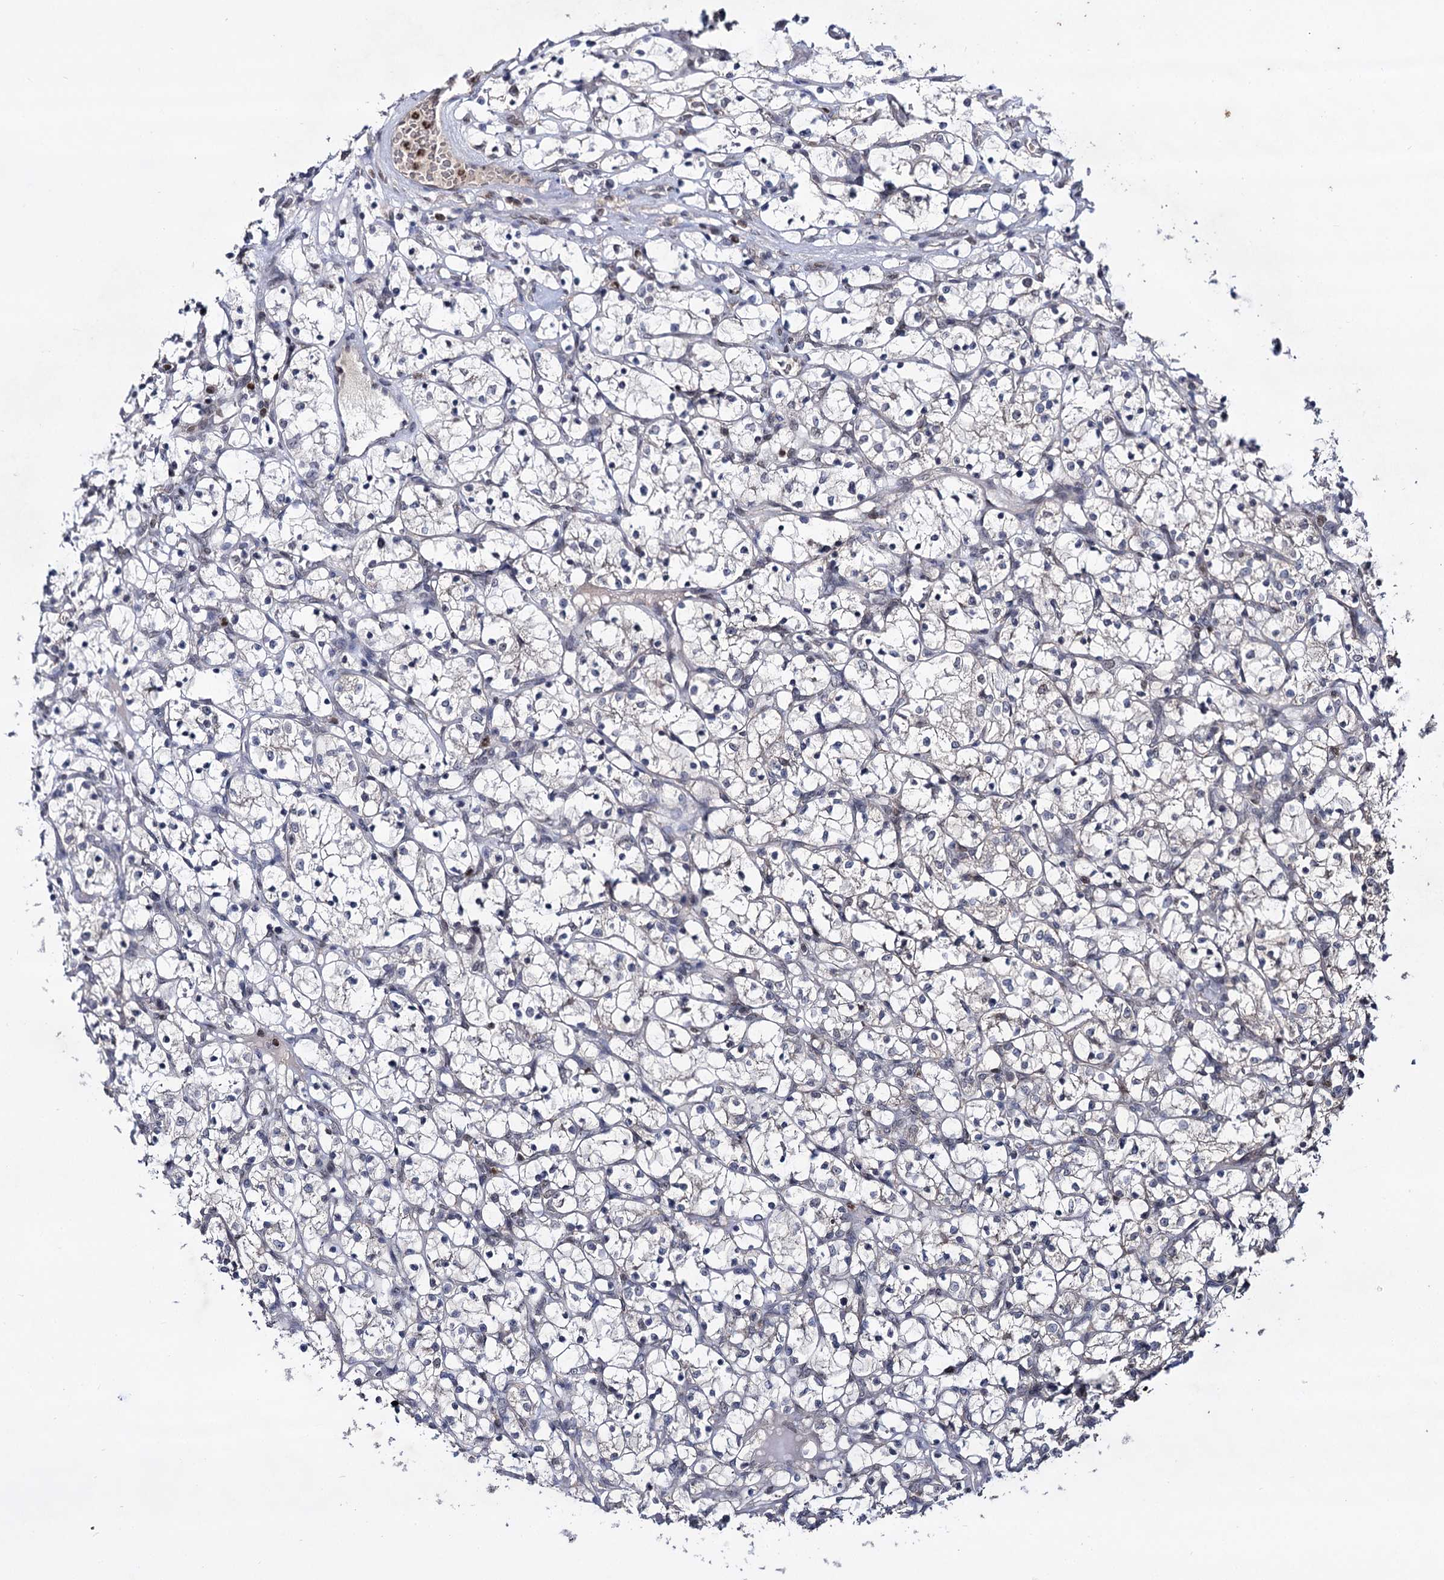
{"staining": {"intensity": "negative", "quantity": "none", "location": "none"}, "tissue": "renal cancer", "cell_type": "Tumor cells", "image_type": "cancer", "snomed": [{"axis": "morphology", "description": "Adenocarcinoma, NOS"}, {"axis": "topography", "description": "Kidney"}], "caption": "This micrograph is of renal adenocarcinoma stained with immunohistochemistry (IHC) to label a protein in brown with the nuclei are counter-stained blue. There is no staining in tumor cells. Nuclei are stained in blue.", "gene": "SMCHD1", "patient": {"sex": "female", "age": 69}}